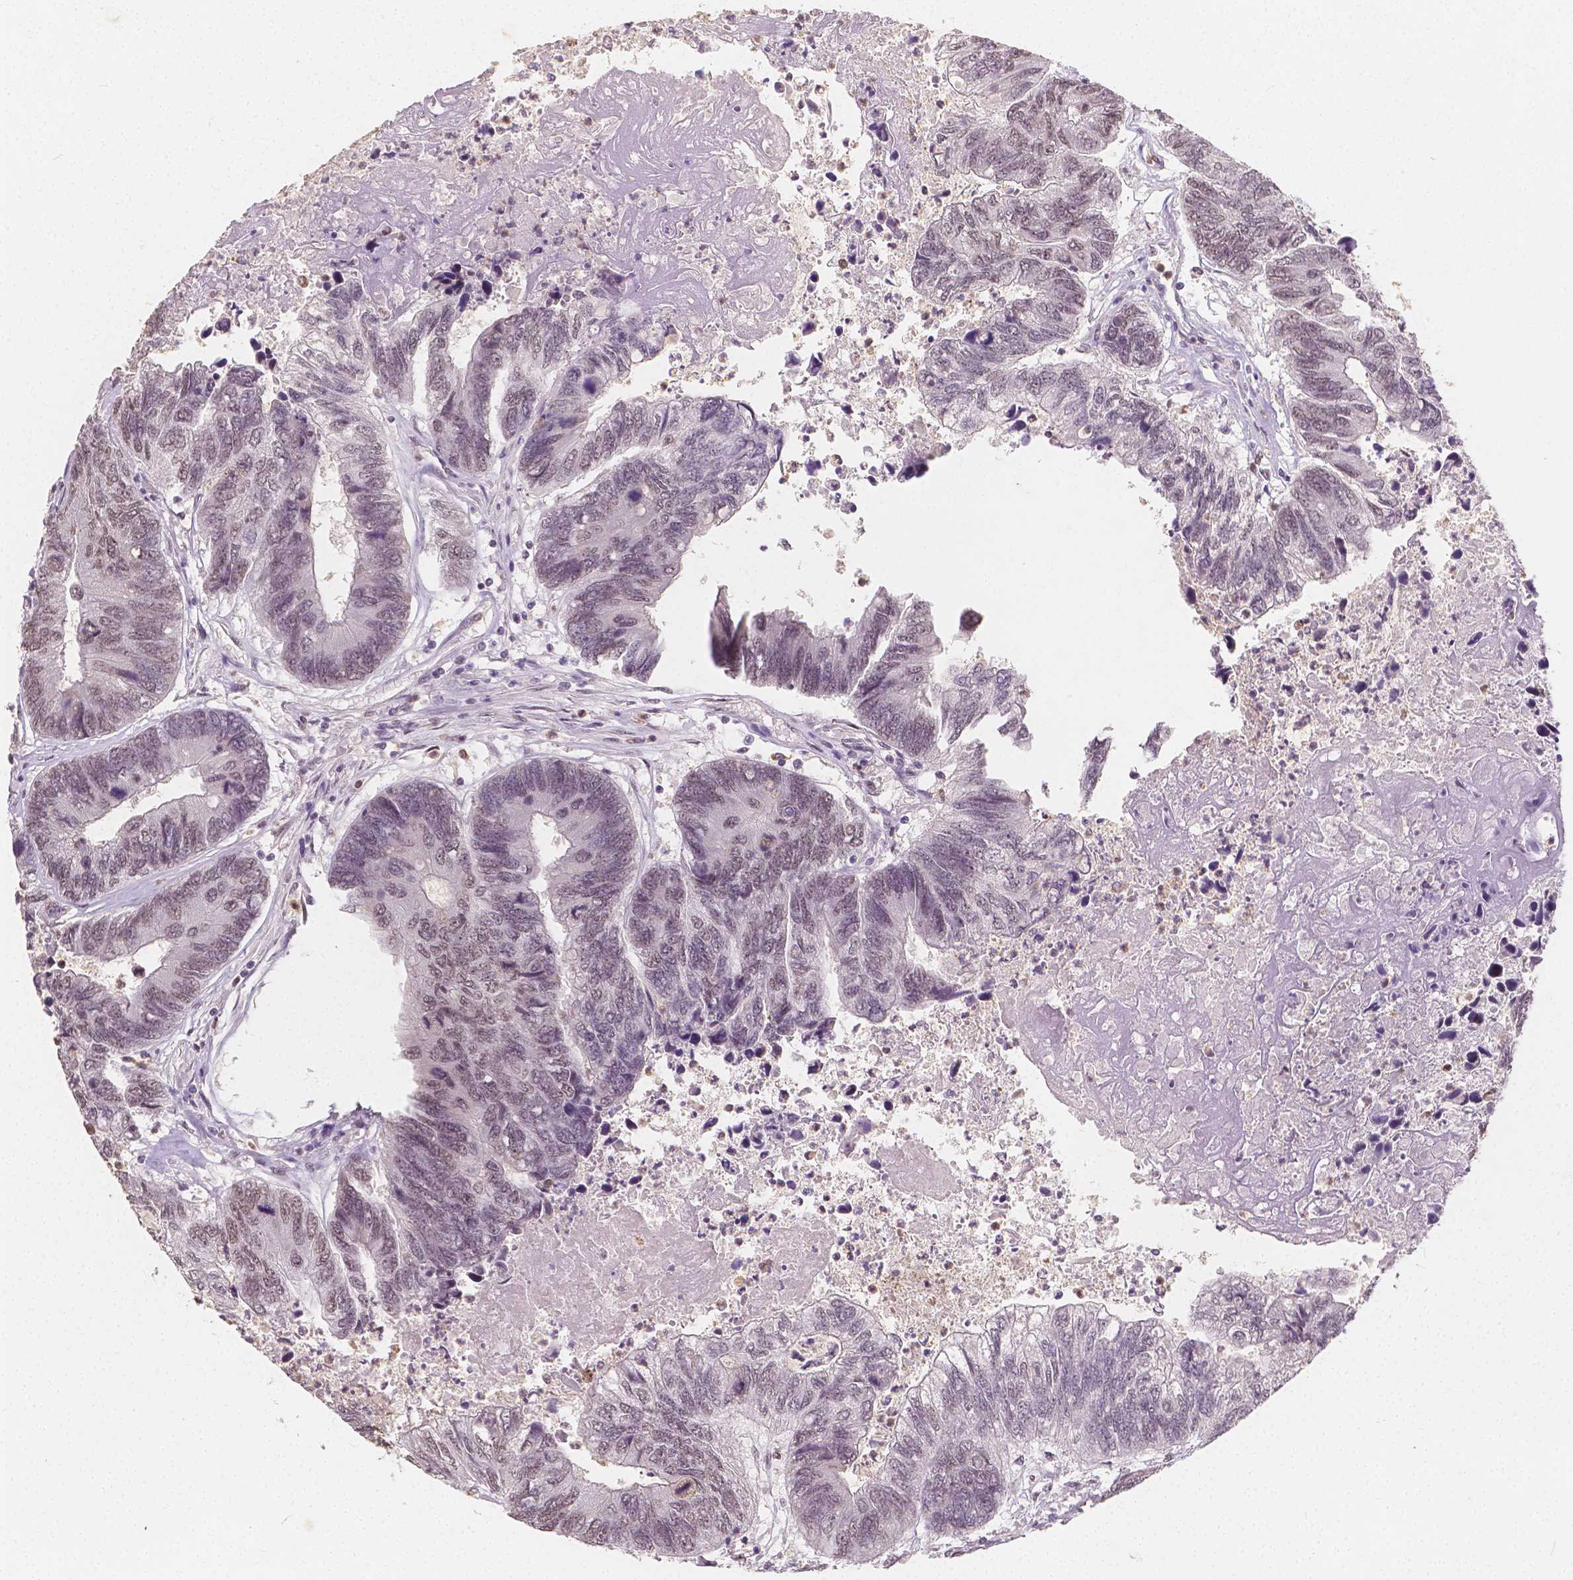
{"staining": {"intensity": "weak", "quantity": "25%-75%", "location": "nuclear"}, "tissue": "colorectal cancer", "cell_type": "Tumor cells", "image_type": "cancer", "snomed": [{"axis": "morphology", "description": "Adenocarcinoma, NOS"}, {"axis": "topography", "description": "Colon"}], "caption": "An IHC micrograph of neoplastic tissue is shown. Protein staining in brown highlights weak nuclear positivity in colorectal cancer within tumor cells. (DAB = brown stain, brightfield microscopy at high magnification).", "gene": "NOLC1", "patient": {"sex": "female", "age": 67}}